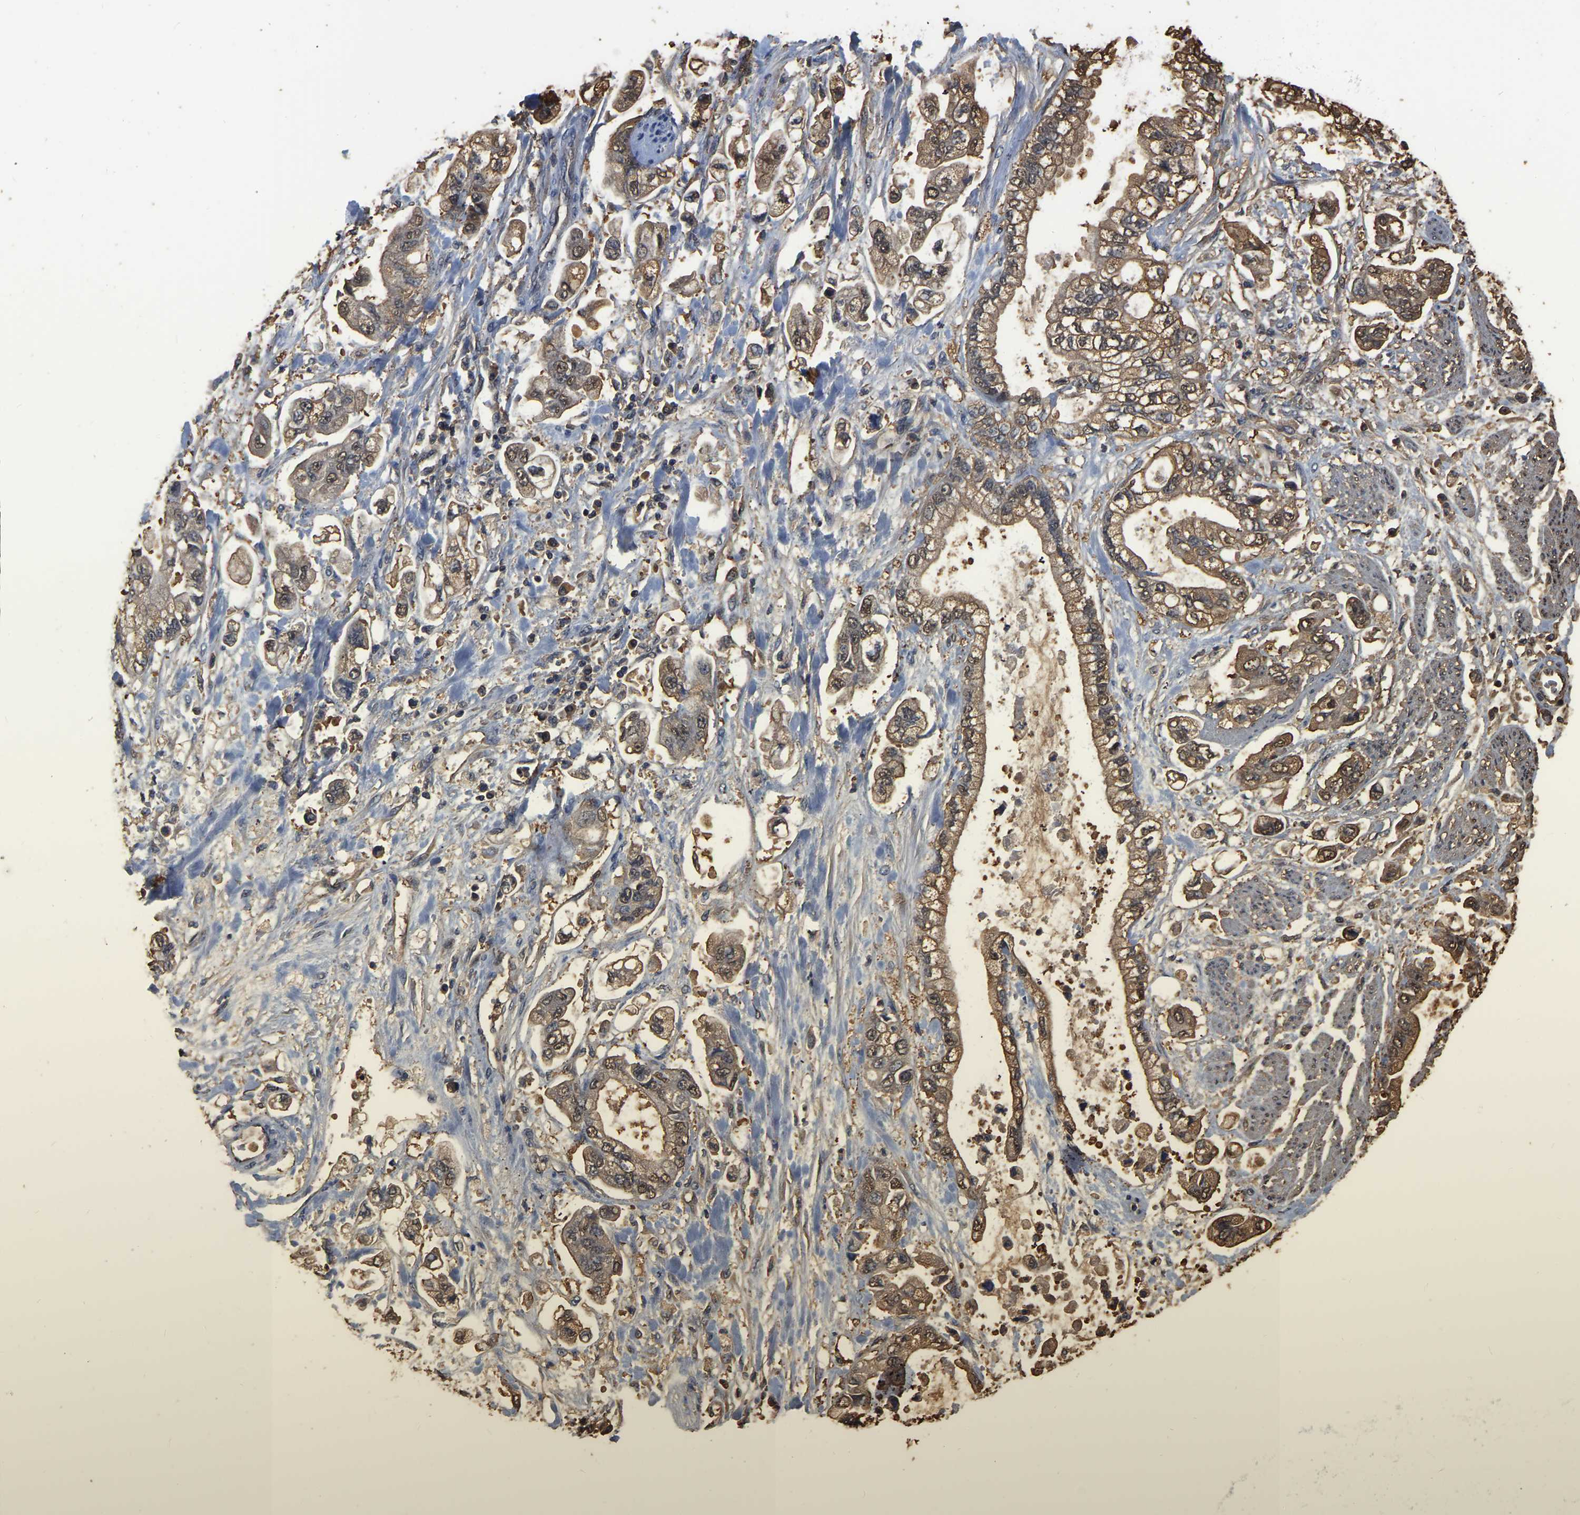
{"staining": {"intensity": "moderate", "quantity": ">75%", "location": "cytoplasmic/membranous"}, "tissue": "stomach cancer", "cell_type": "Tumor cells", "image_type": "cancer", "snomed": [{"axis": "morphology", "description": "Normal tissue, NOS"}, {"axis": "morphology", "description": "Adenocarcinoma, NOS"}, {"axis": "topography", "description": "Stomach"}], "caption": "DAB immunohistochemical staining of stomach cancer (adenocarcinoma) shows moderate cytoplasmic/membranous protein staining in approximately >75% of tumor cells.", "gene": "LDHB", "patient": {"sex": "male", "age": 62}}